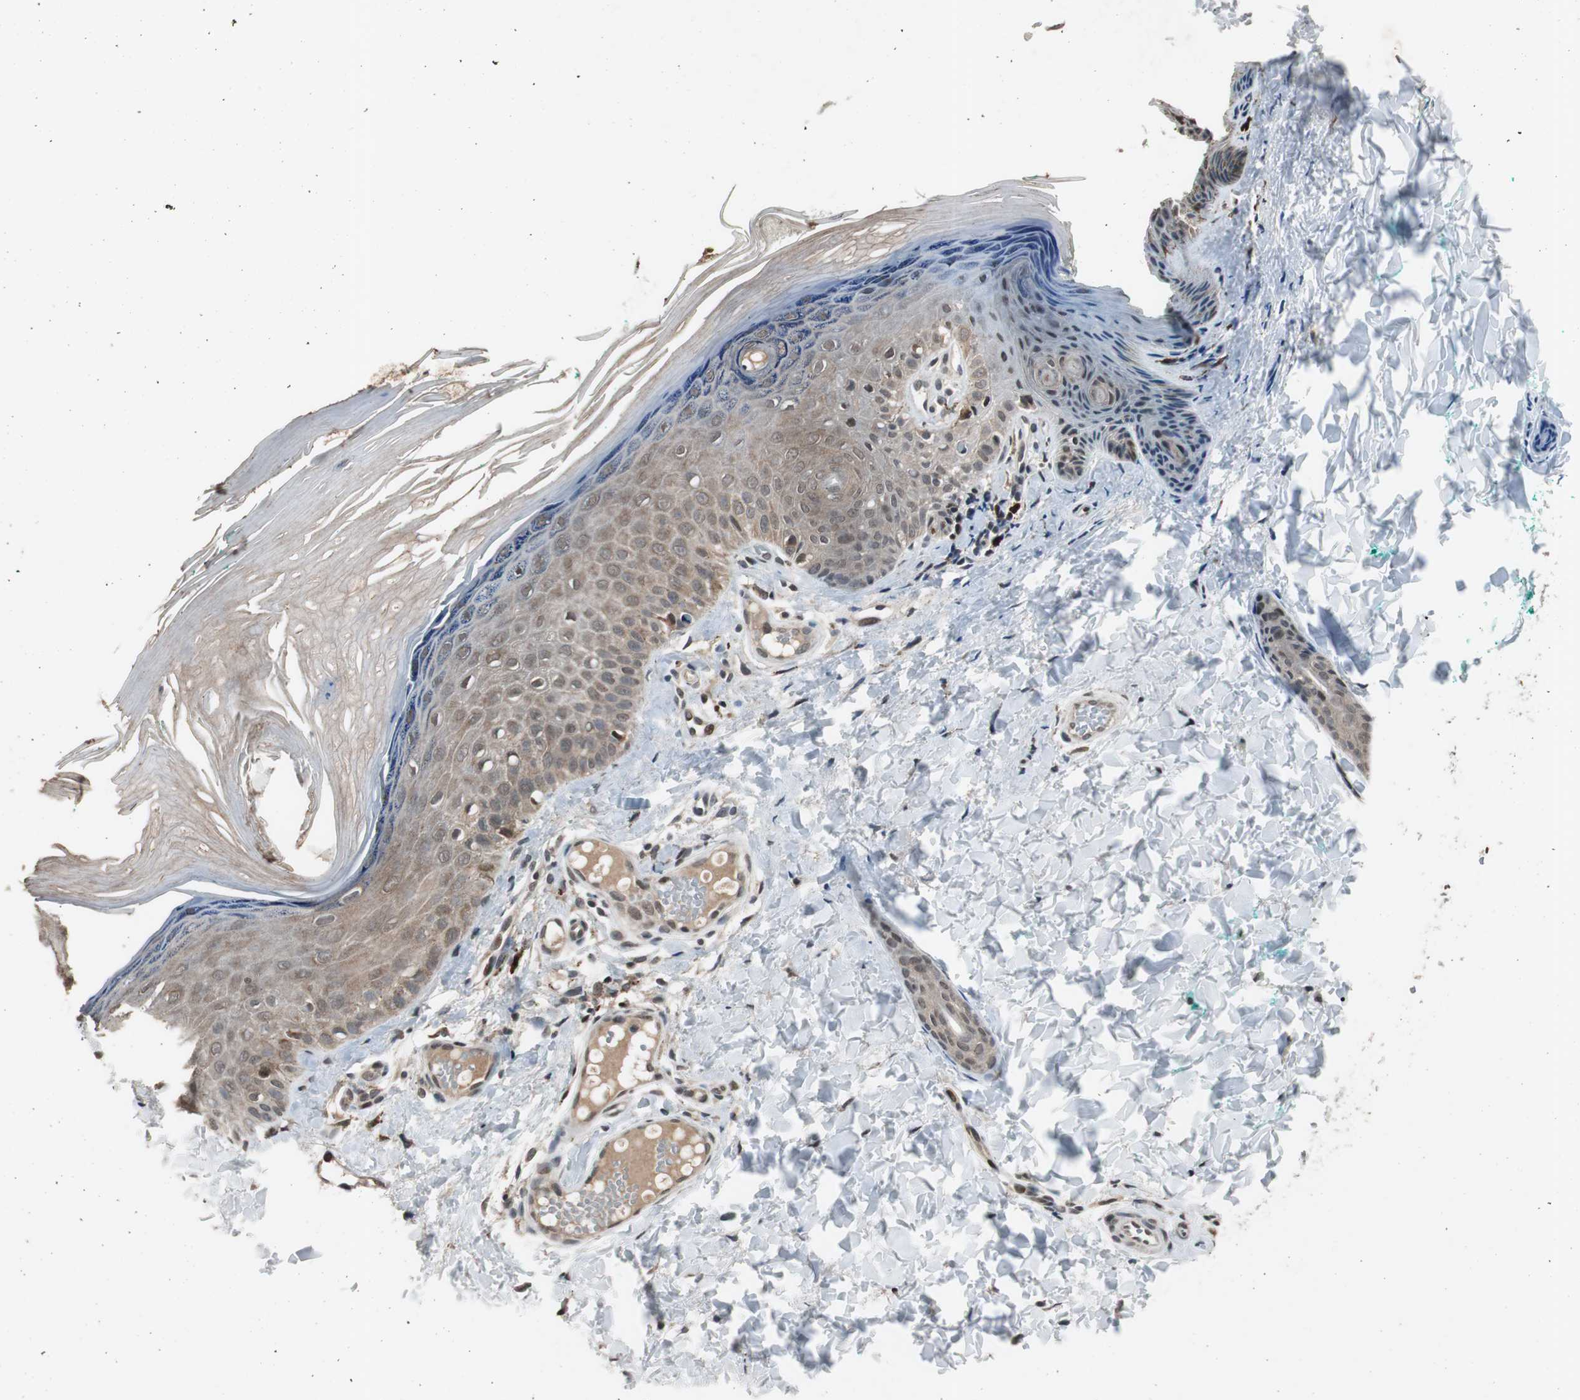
{"staining": {"intensity": "moderate", "quantity": "25%-75%", "location": "cytoplasmic/membranous,nuclear"}, "tissue": "skin", "cell_type": "Fibroblasts", "image_type": "normal", "snomed": [{"axis": "morphology", "description": "Normal tissue, NOS"}, {"axis": "topography", "description": "Skin"}], "caption": "Immunohistochemistry image of benign skin stained for a protein (brown), which demonstrates medium levels of moderate cytoplasmic/membranous,nuclear staining in about 25%-75% of fibroblasts.", "gene": "BOLA1", "patient": {"sex": "male", "age": 26}}